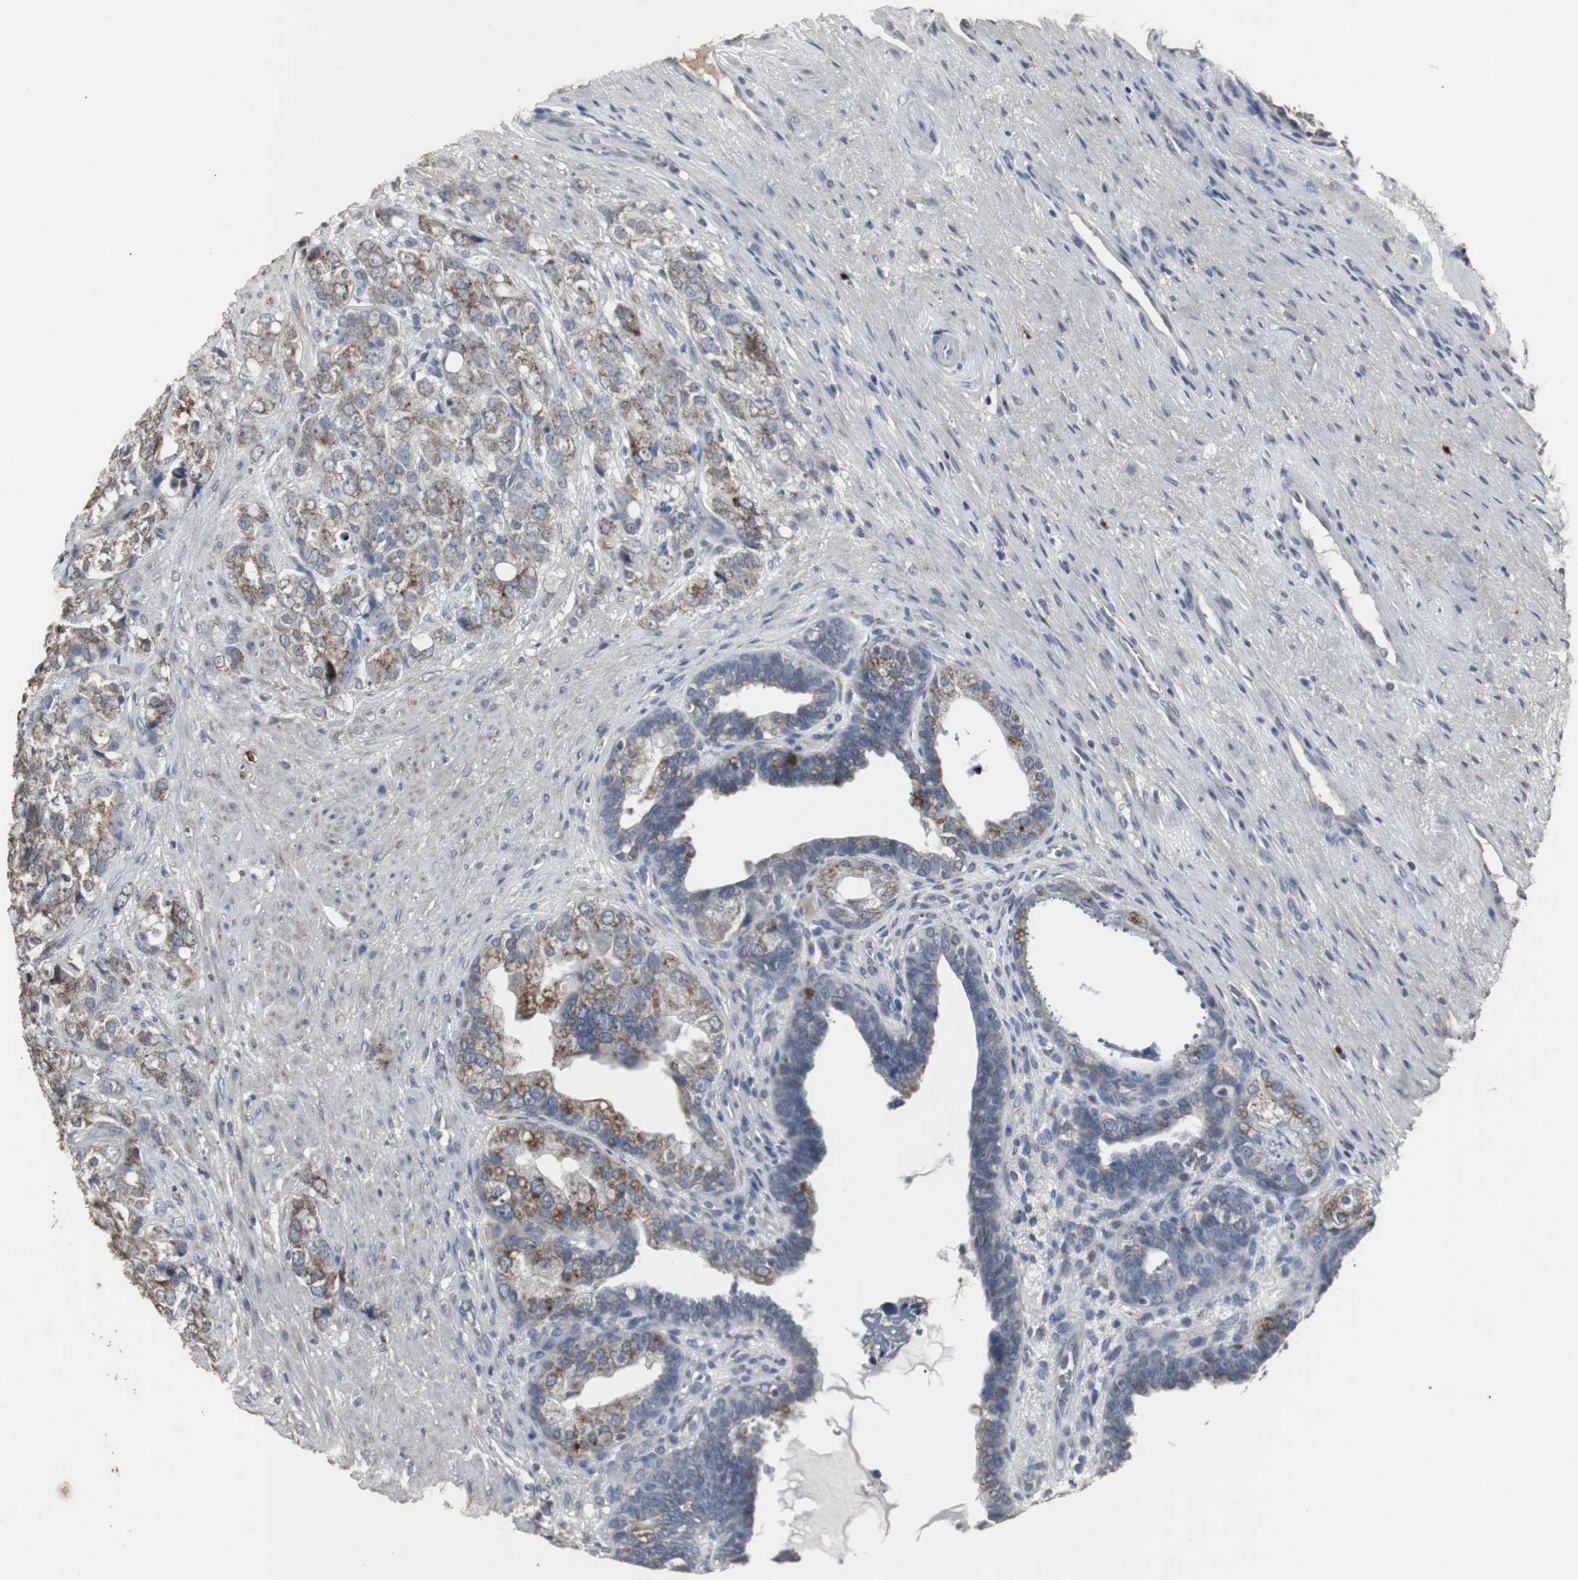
{"staining": {"intensity": "moderate", "quantity": ">75%", "location": "cytoplasmic/membranous"}, "tissue": "prostate cancer", "cell_type": "Tumor cells", "image_type": "cancer", "snomed": [{"axis": "morphology", "description": "Adenocarcinoma, High grade"}, {"axis": "topography", "description": "Prostate"}], "caption": "About >75% of tumor cells in prostate adenocarcinoma (high-grade) exhibit moderate cytoplasmic/membranous protein staining as visualized by brown immunohistochemical staining.", "gene": "ACAA1", "patient": {"sex": "male", "age": 68}}